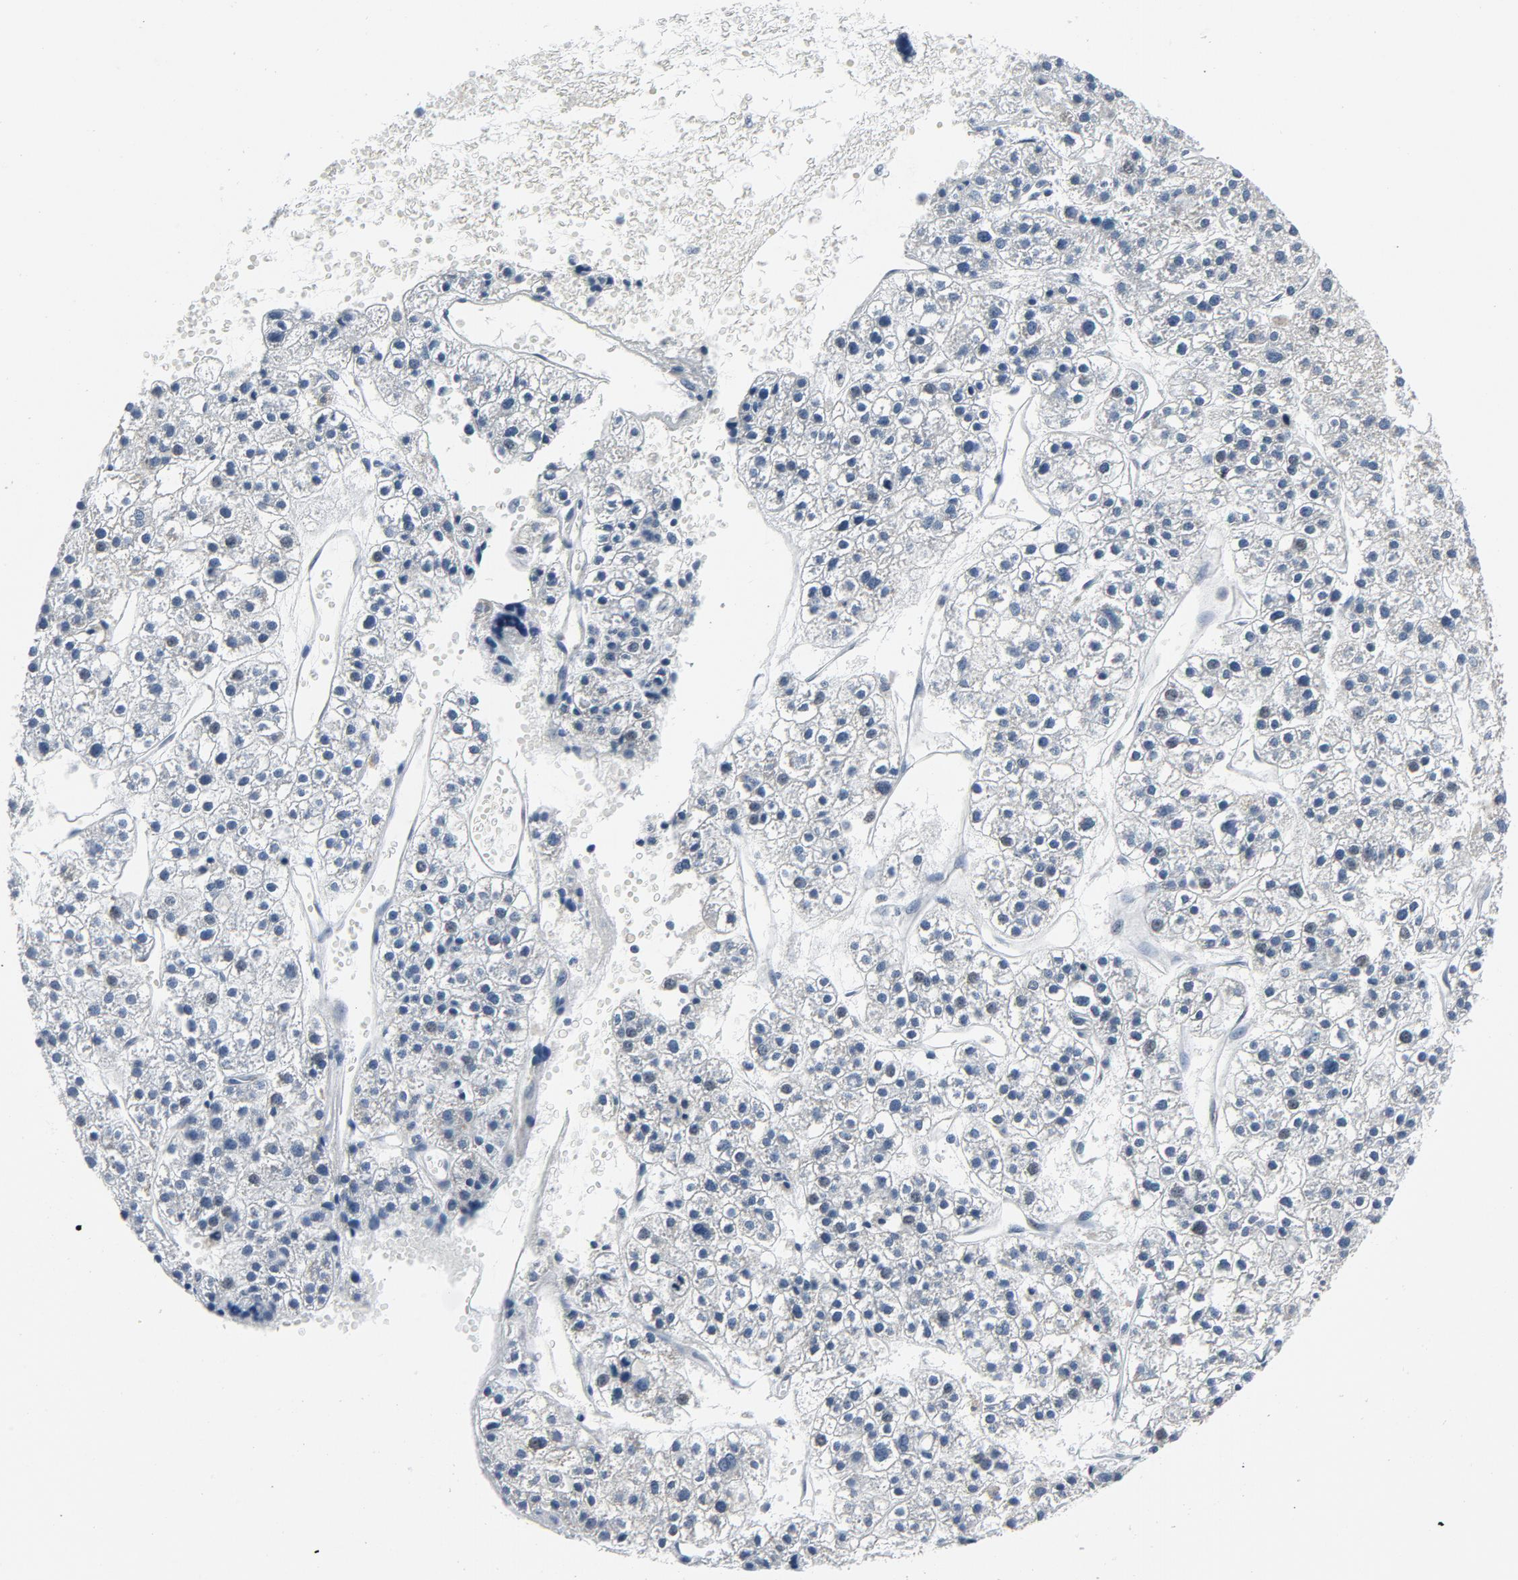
{"staining": {"intensity": "negative", "quantity": "none", "location": "none"}, "tissue": "liver cancer", "cell_type": "Tumor cells", "image_type": "cancer", "snomed": [{"axis": "morphology", "description": "Carcinoma, Hepatocellular, NOS"}, {"axis": "topography", "description": "Liver"}], "caption": "Human liver cancer (hepatocellular carcinoma) stained for a protein using immunohistochemistry reveals no positivity in tumor cells.", "gene": "GPX2", "patient": {"sex": "female", "age": 85}}